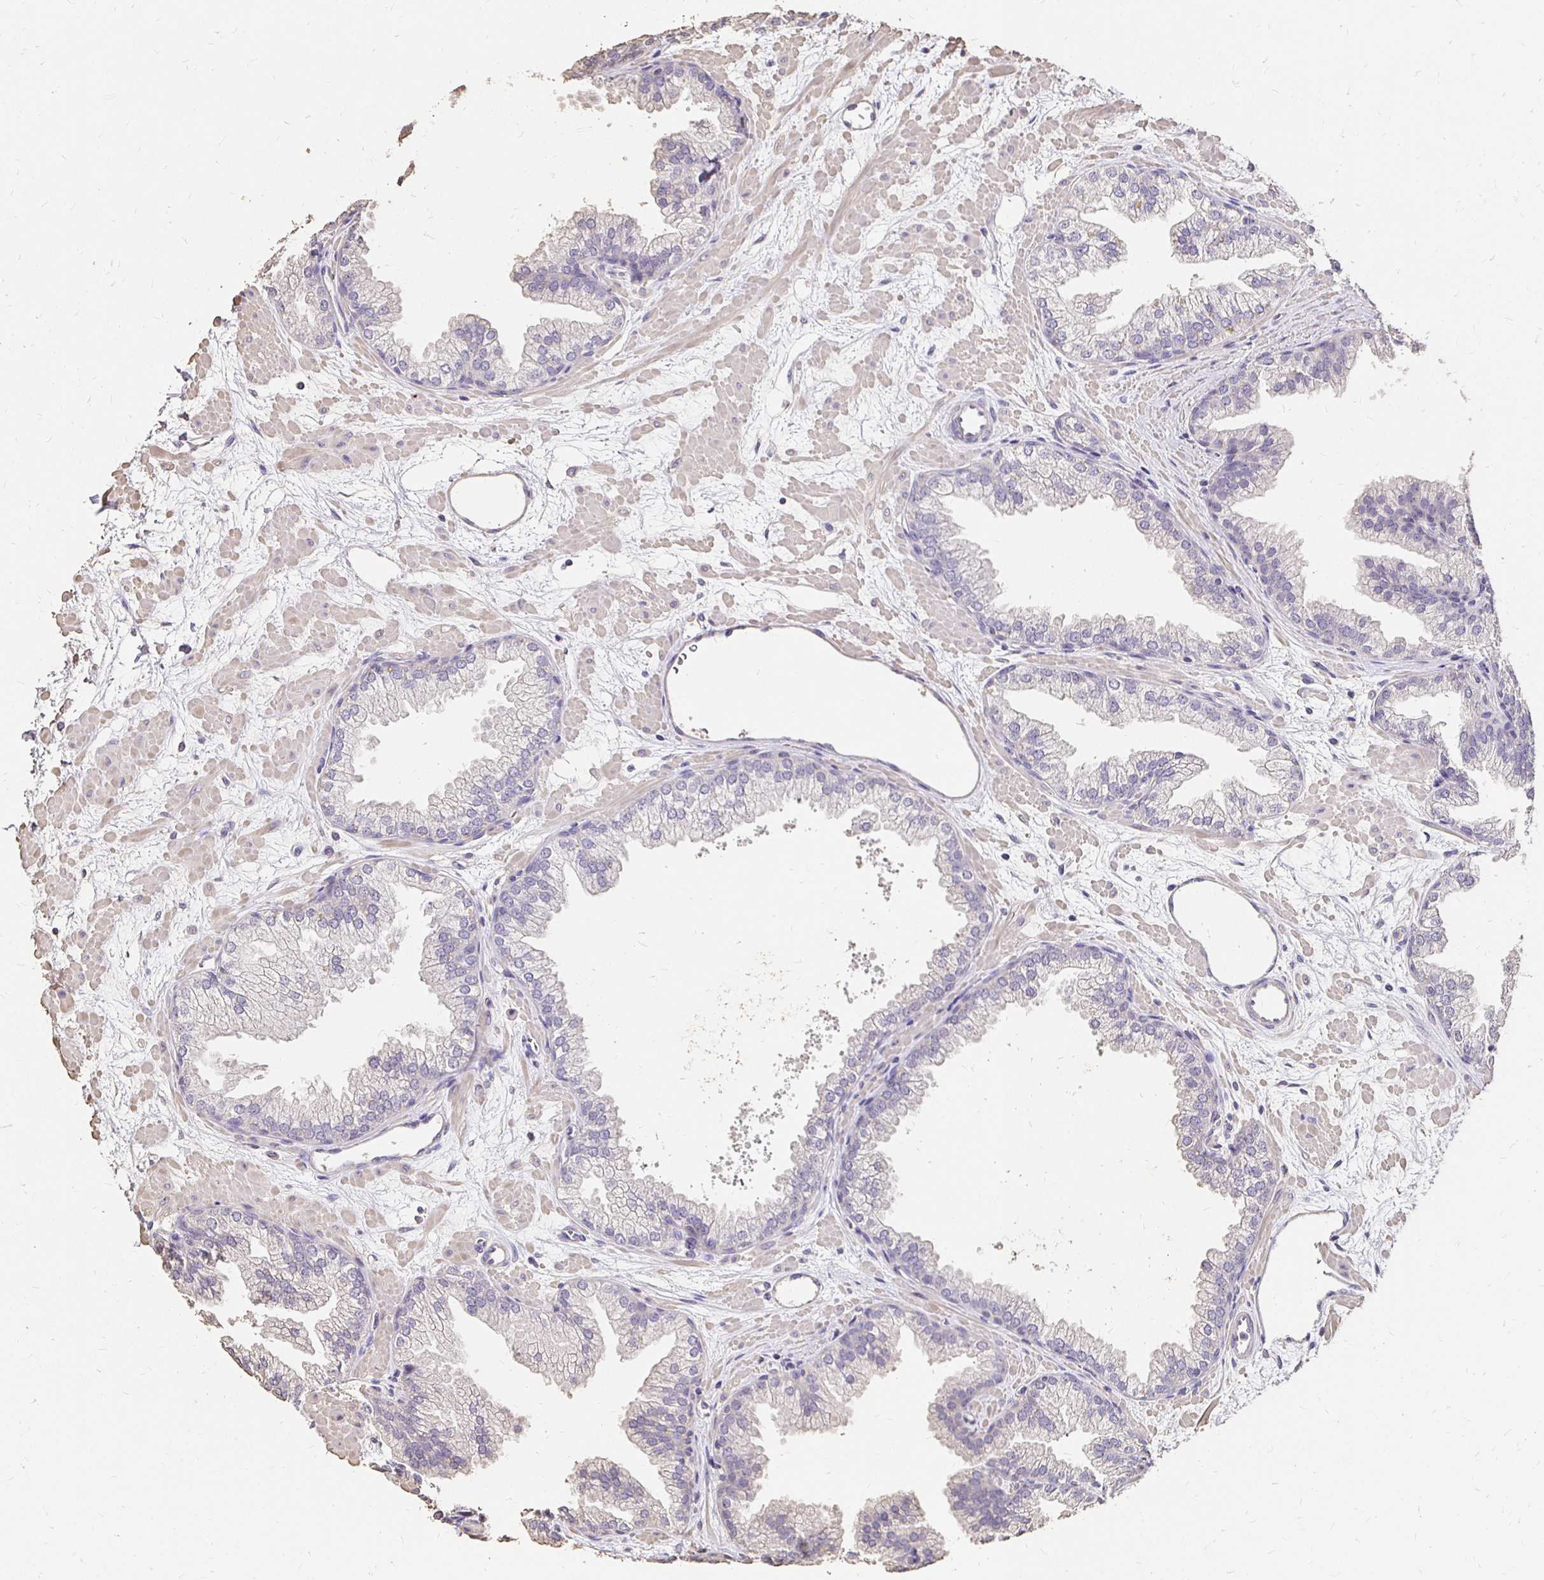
{"staining": {"intensity": "negative", "quantity": "none", "location": "none"}, "tissue": "prostate", "cell_type": "Glandular cells", "image_type": "normal", "snomed": [{"axis": "morphology", "description": "Normal tissue, NOS"}, {"axis": "topography", "description": "Prostate"}], "caption": "Immunohistochemistry (IHC) micrograph of normal prostate: prostate stained with DAB (3,3'-diaminobenzidine) exhibits no significant protein staining in glandular cells.", "gene": "UGT1A6", "patient": {"sex": "male", "age": 37}}